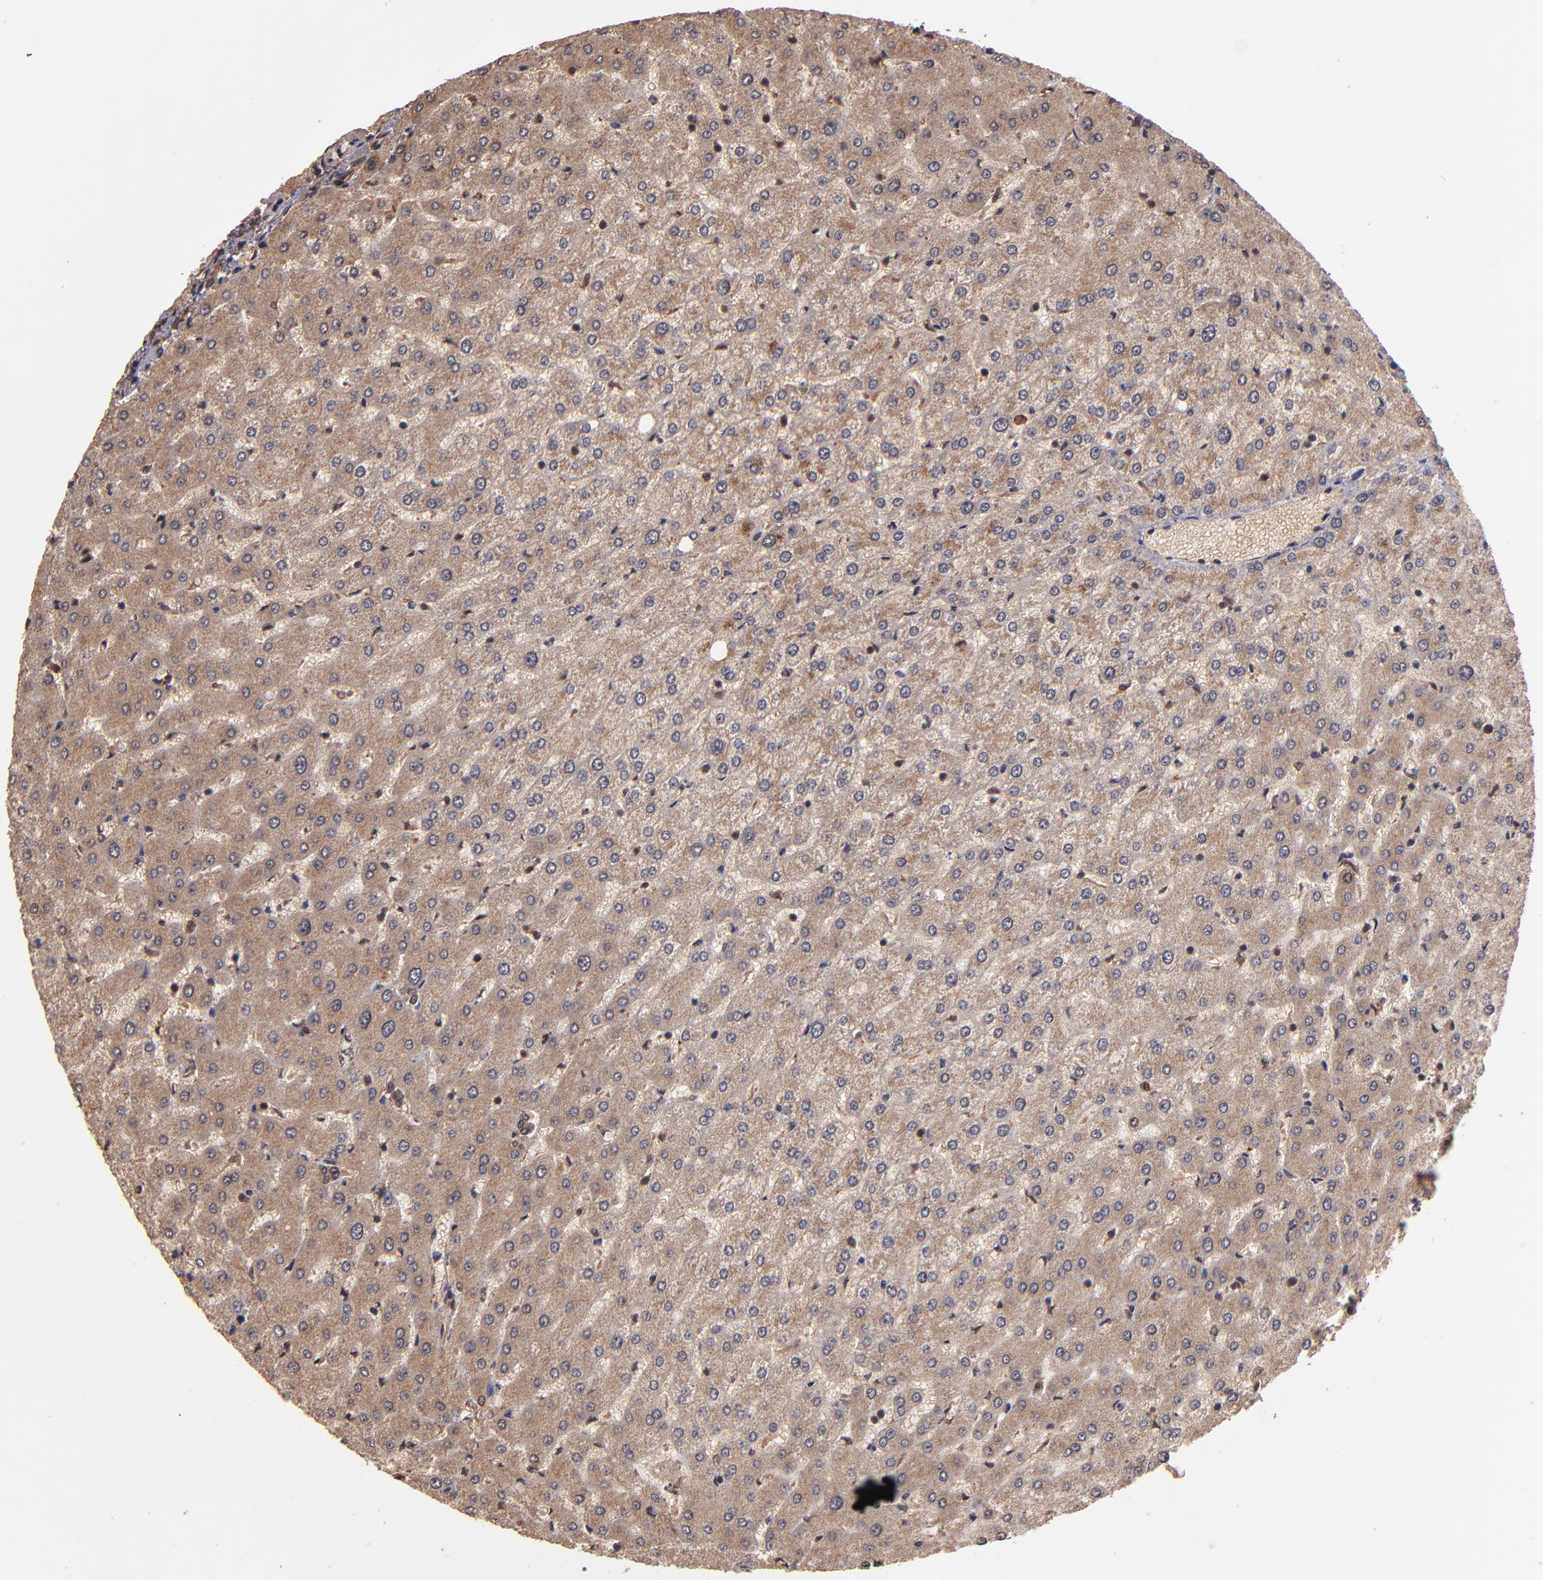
{"staining": {"intensity": "moderate", "quantity": ">75%", "location": "cytoplasmic/membranous"}, "tissue": "liver", "cell_type": "Cholangiocytes", "image_type": "normal", "snomed": [{"axis": "morphology", "description": "Normal tissue, NOS"}, {"axis": "morphology", "description": "Fibrosis, NOS"}, {"axis": "topography", "description": "Liver"}], "caption": "Immunohistochemical staining of benign human liver reveals >75% levels of moderate cytoplasmic/membranous protein staining in about >75% of cholangiocytes.", "gene": "NFE2L2", "patient": {"sex": "female", "age": 29}}